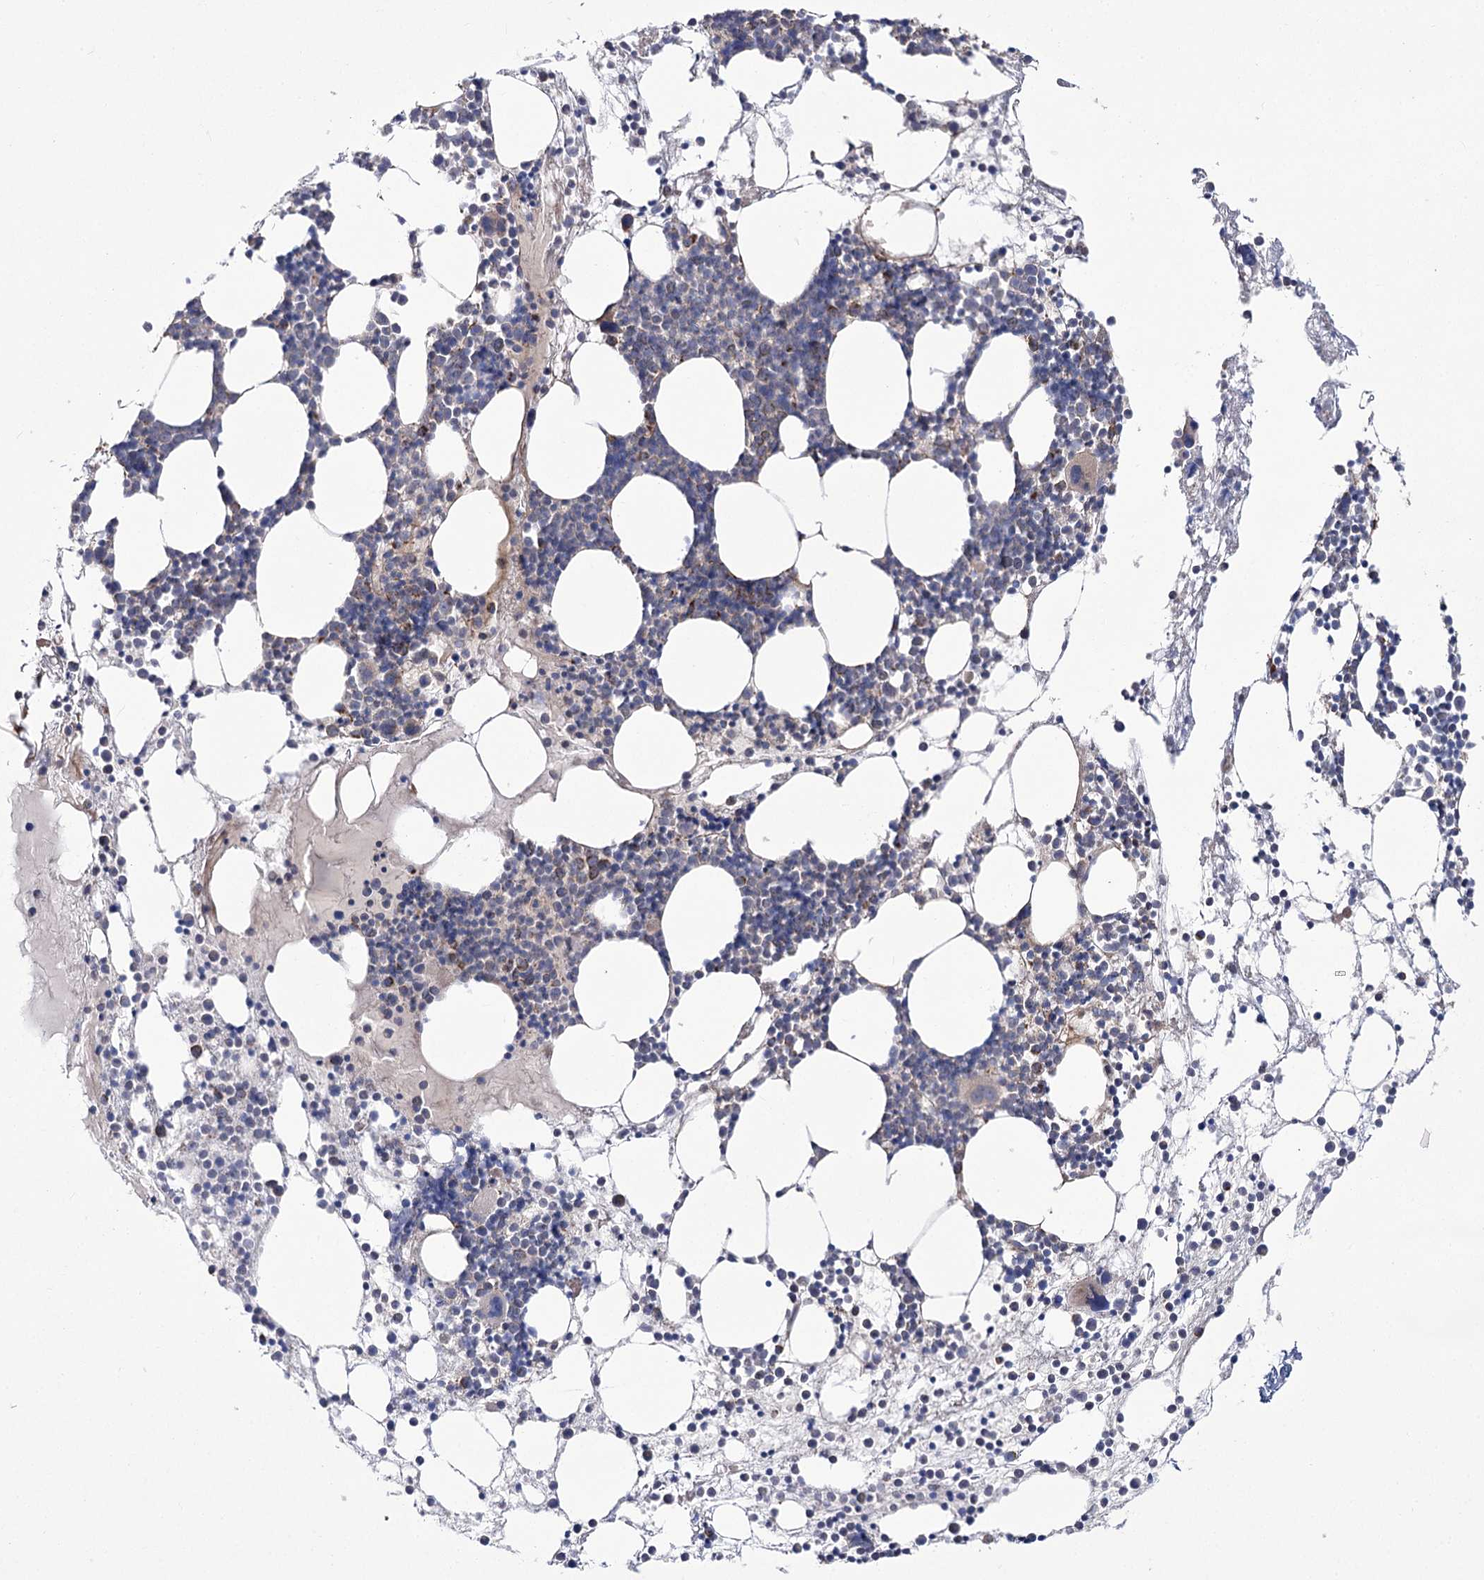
{"staining": {"intensity": "moderate", "quantity": "<25%", "location": "cytoplasmic/membranous"}, "tissue": "bone marrow", "cell_type": "Hematopoietic cells", "image_type": "normal", "snomed": [{"axis": "morphology", "description": "Normal tissue, NOS"}, {"axis": "topography", "description": "Bone marrow"}], "caption": "Protein staining demonstrates moderate cytoplasmic/membranous expression in approximately <25% of hematopoietic cells in normal bone marrow. (DAB (3,3'-diaminobenzidine) IHC with brightfield microscopy, high magnification).", "gene": "NADK2", "patient": {"sex": "male", "age": 75}}